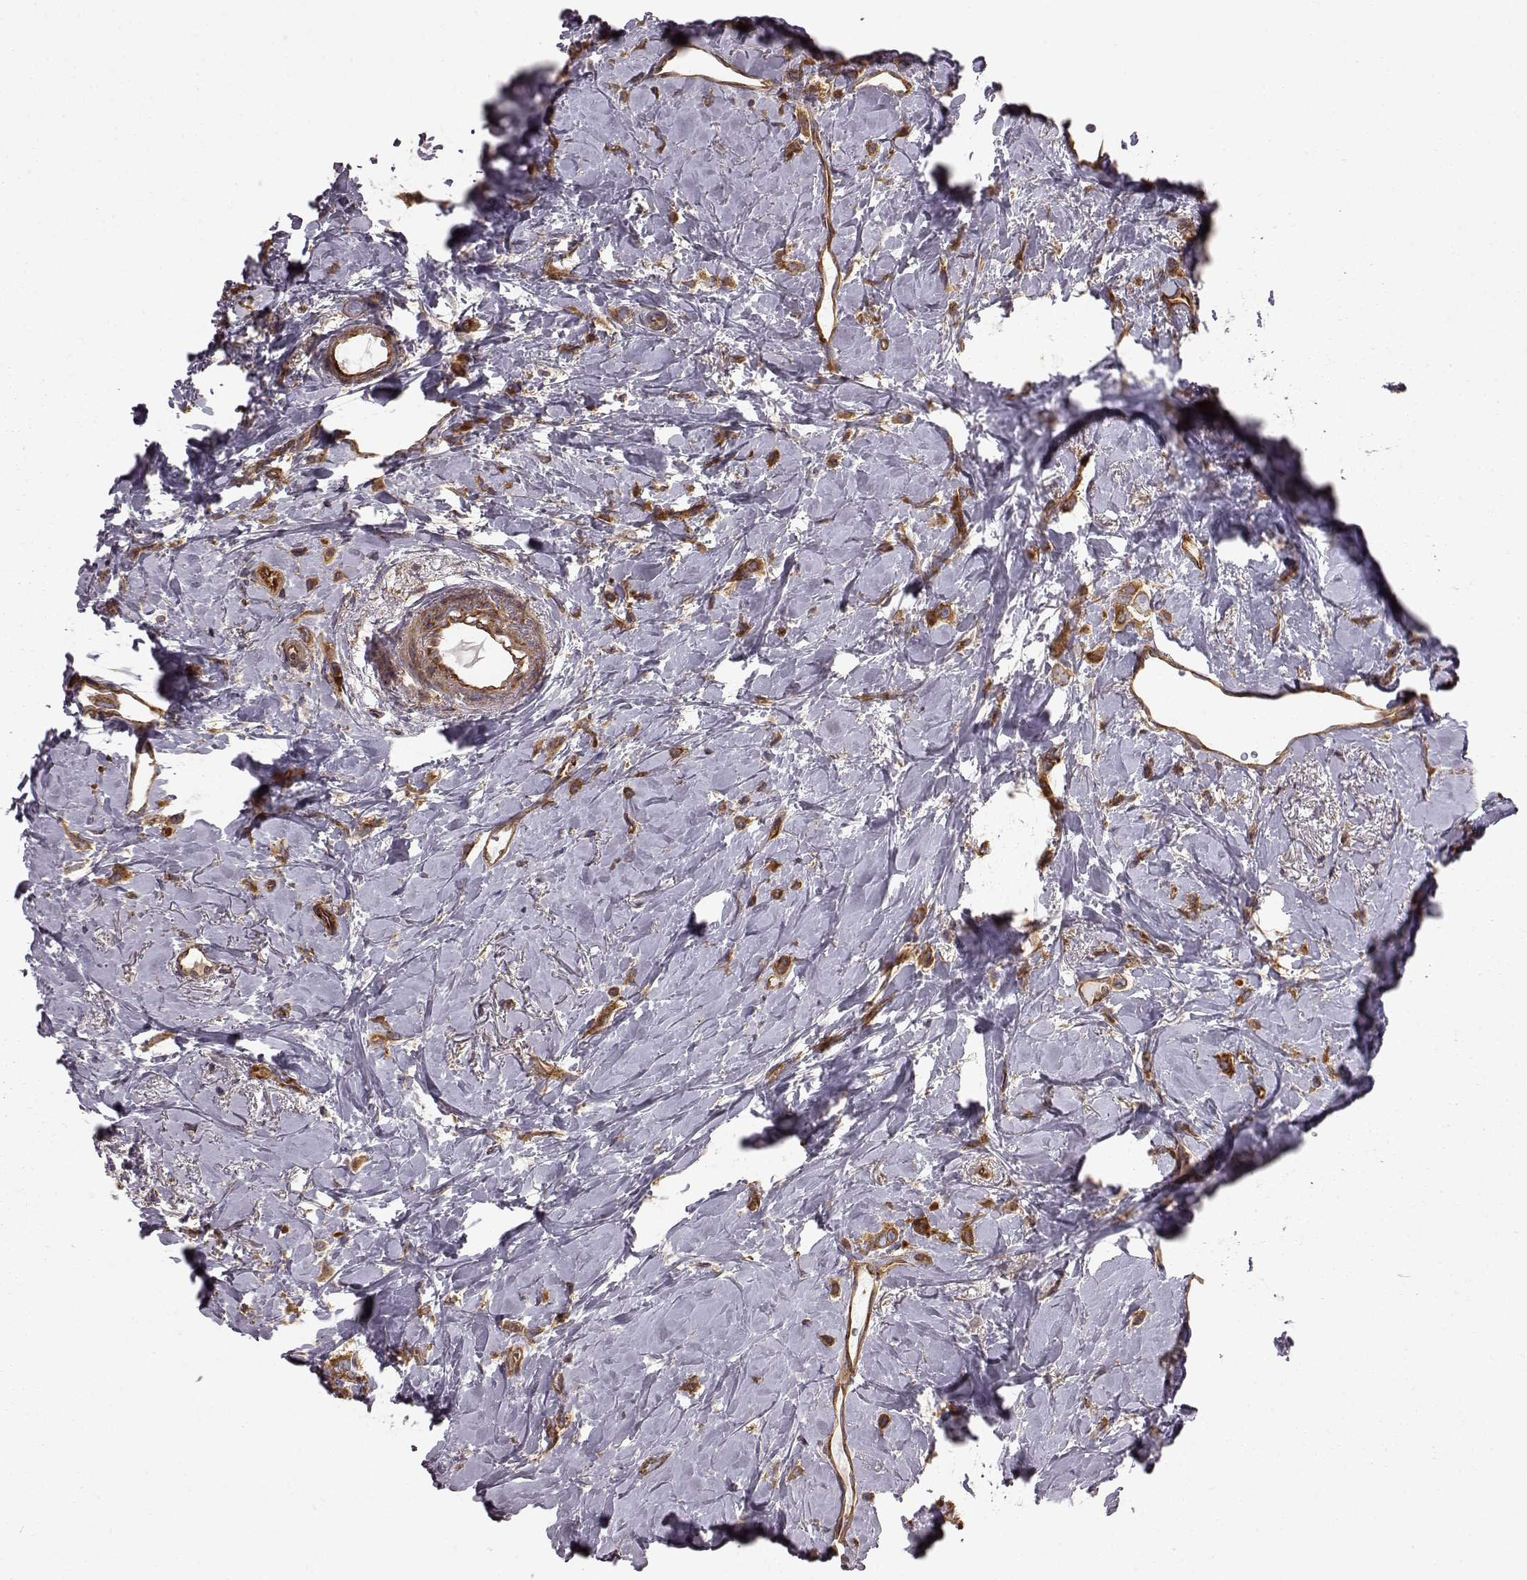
{"staining": {"intensity": "moderate", "quantity": ">75%", "location": "cytoplasmic/membranous"}, "tissue": "breast cancer", "cell_type": "Tumor cells", "image_type": "cancer", "snomed": [{"axis": "morphology", "description": "Lobular carcinoma"}, {"axis": "topography", "description": "Breast"}], "caption": "Protein expression analysis of breast cancer displays moderate cytoplasmic/membranous positivity in approximately >75% of tumor cells. (Stains: DAB (3,3'-diaminobenzidine) in brown, nuclei in blue, Microscopy: brightfield microscopy at high magnification).", "gene": "RABGAP1", "patient": {"sex": "female", "age": 66}}